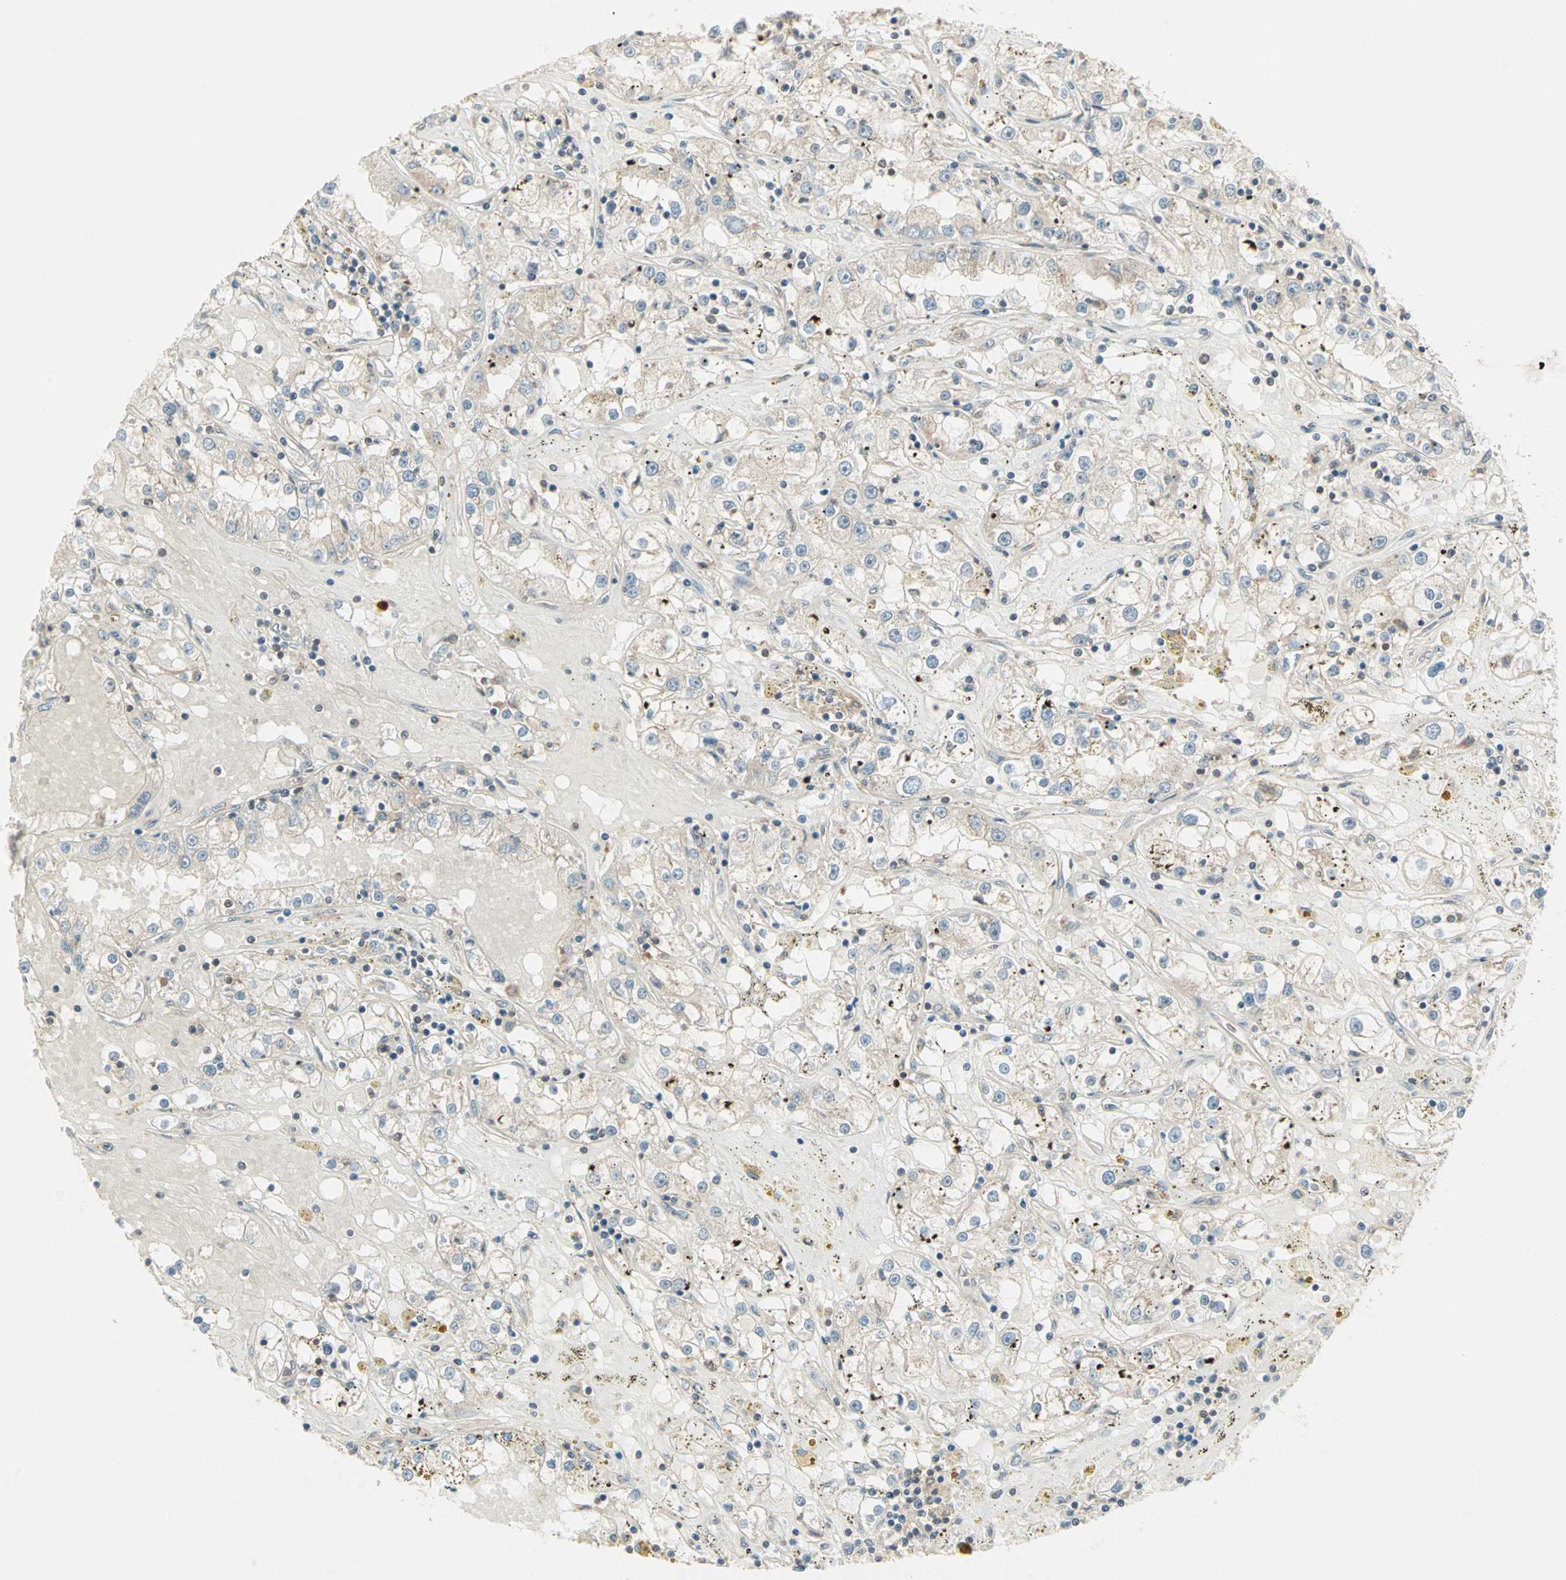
{"staining": {"intensity": "weak", "quantity": "25%-75%", "location": "cytoplasmic/membranous"}, "tissue": "renal cancer", "cell_type": "Tumor cells", "image_type": "cancer", "snomed": [{"axis": "morphology", "description": "Adenocarcinoma, NOS"}, {"axis": "topography", "description": "Kidney"}], "caption": "Immunohistochemistry staining of renal adenocarcinoma, which exhibits low levels of weak cytoplasmic/membranous staining in approximately 25%-75% of tumor cells indicating weak cytoplasmic/membranous protein staining. The staining was performed using DAB (3,3'-diaminobenzidine) (brown) for protein detection and nuclei were counterstained in hematoxylin (blue).", "gene": "ZFP36", "patient": {"sex": "male", "age": 56}}